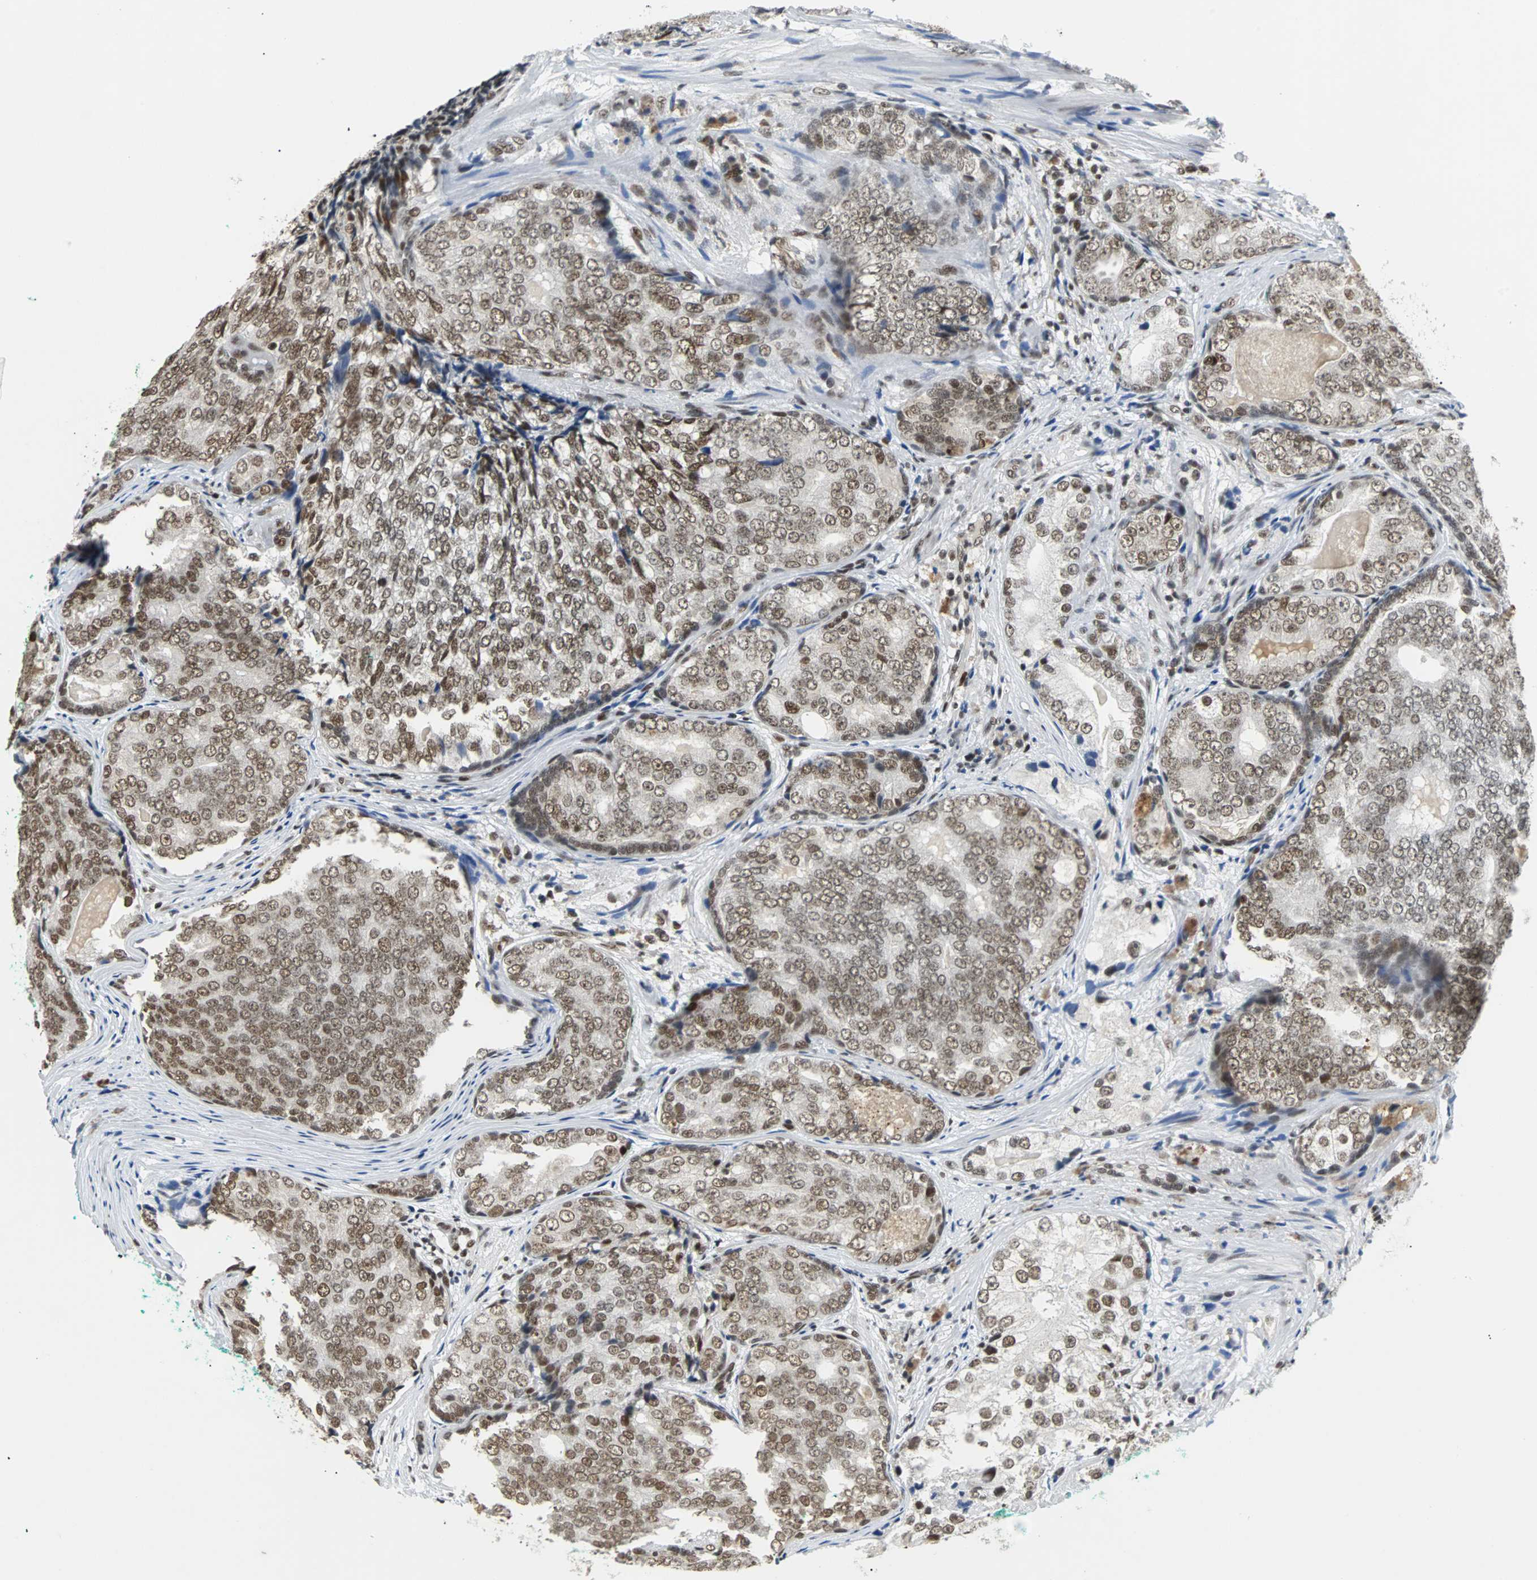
{"staining": {"intensity": "moderate", "quantity": ">75%", "location": "nuclear"}, "tissue": "prostate cancer", "cell_type": "Tumor cells", "image_type": "cancer", "snomed": [{"axis": "morphology", "description": "Adenocarcinoma, High grade"}, {"axis": "topography", "description": "Prostate"}], "caption": "A histopathology image of prostate cancer stained for a protein shows moderate nuclear brown staining in tumor cells.", "gene": "GATAD2A", "patient": {"sex": "male", "age": 66}}